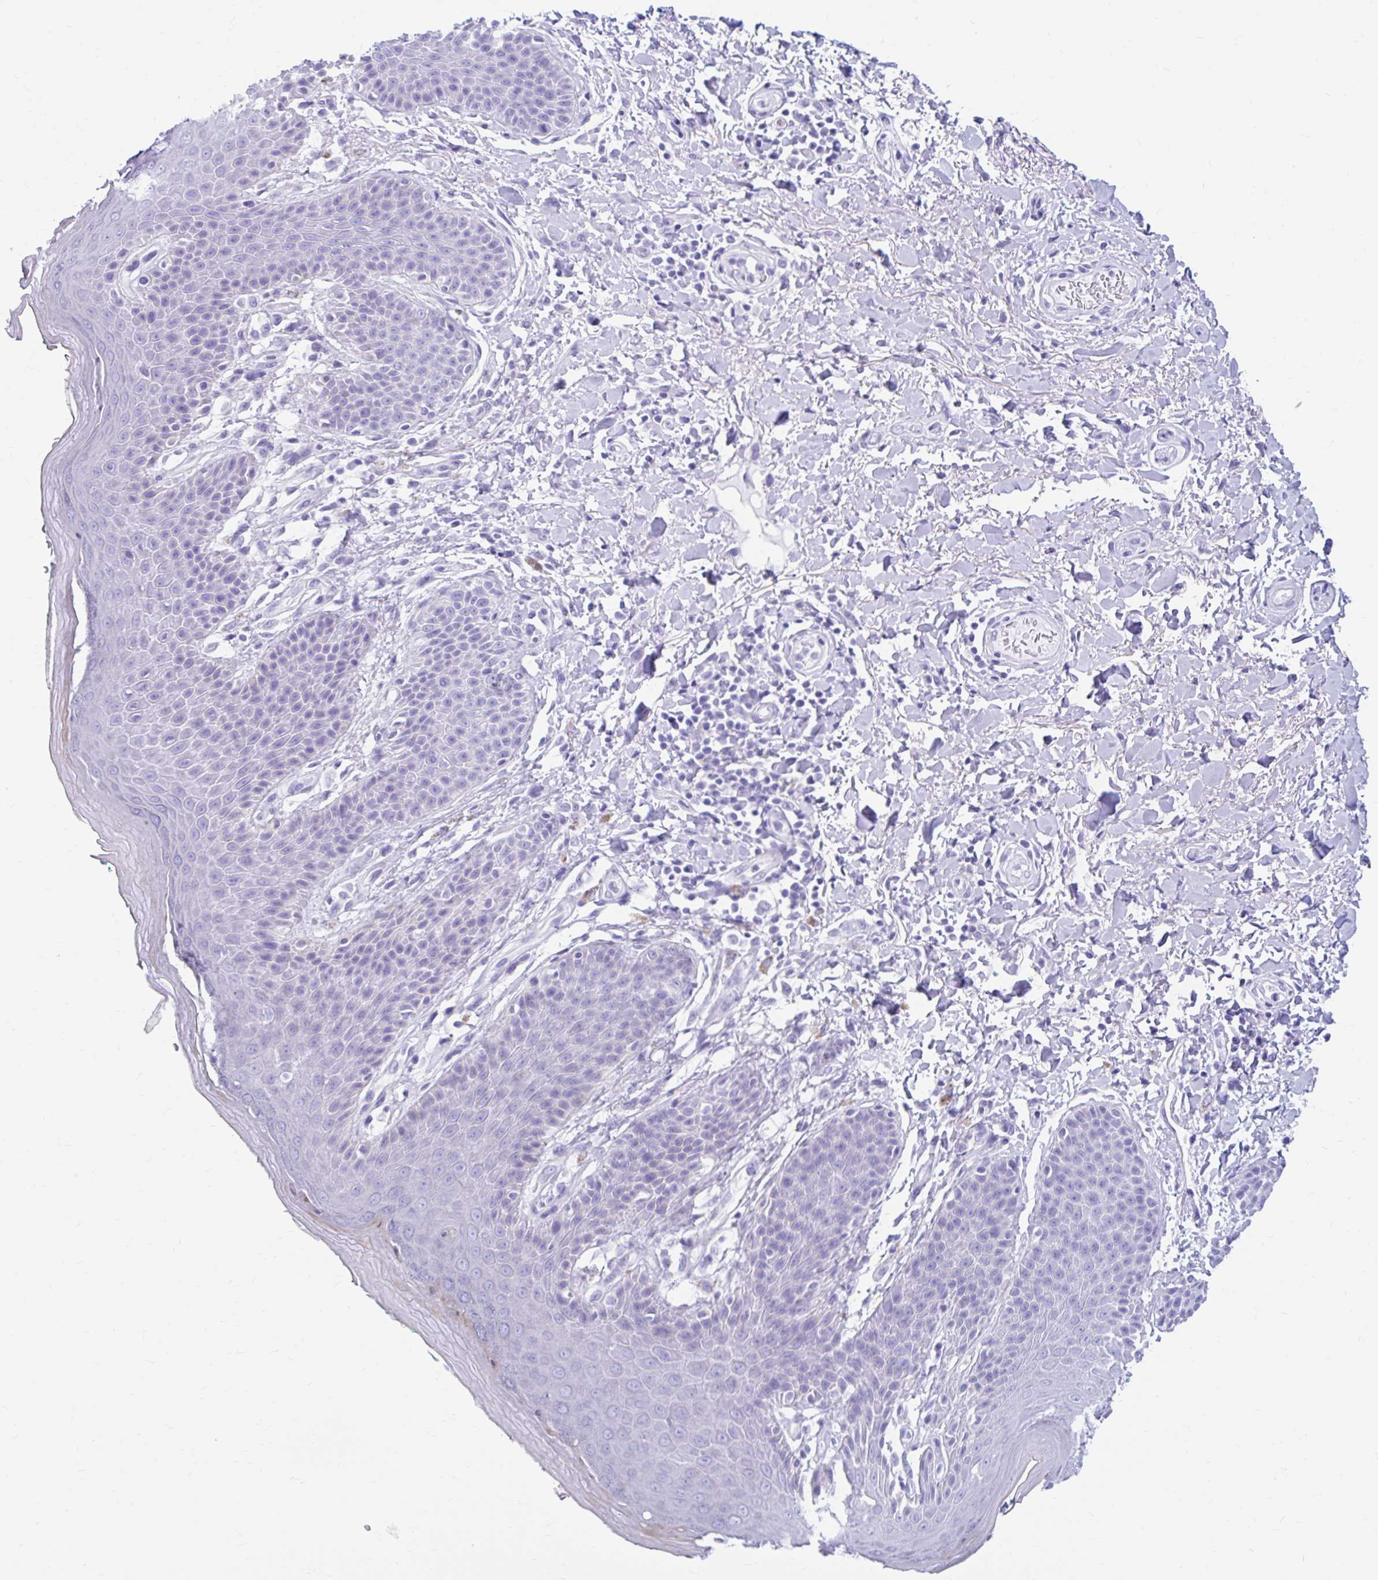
{"staining": {"intensity": "negative", "quantity": "none", "location": "none"}, "tissue": "skin", "cell_type": "Epidermal cells", "image_type": "normal", "snomed": [{"axis": "morphology", "description": "Normal tissue, NOS"}, {"axis": "topography", "description": "Peripheral nerve tissue"}], "caption": "IHC image of benign skin stained for a protein (brown), which displays no positivity in epidermal cells. (Stains: DAB (3,3'-diaminobenzidine) immunohistochemistry with hematoxylin counter stain, Microscopy: brightfield microscopy at high magnification).", "gene": "NSG2", "patient": {"sex": "male", "age": 51}}